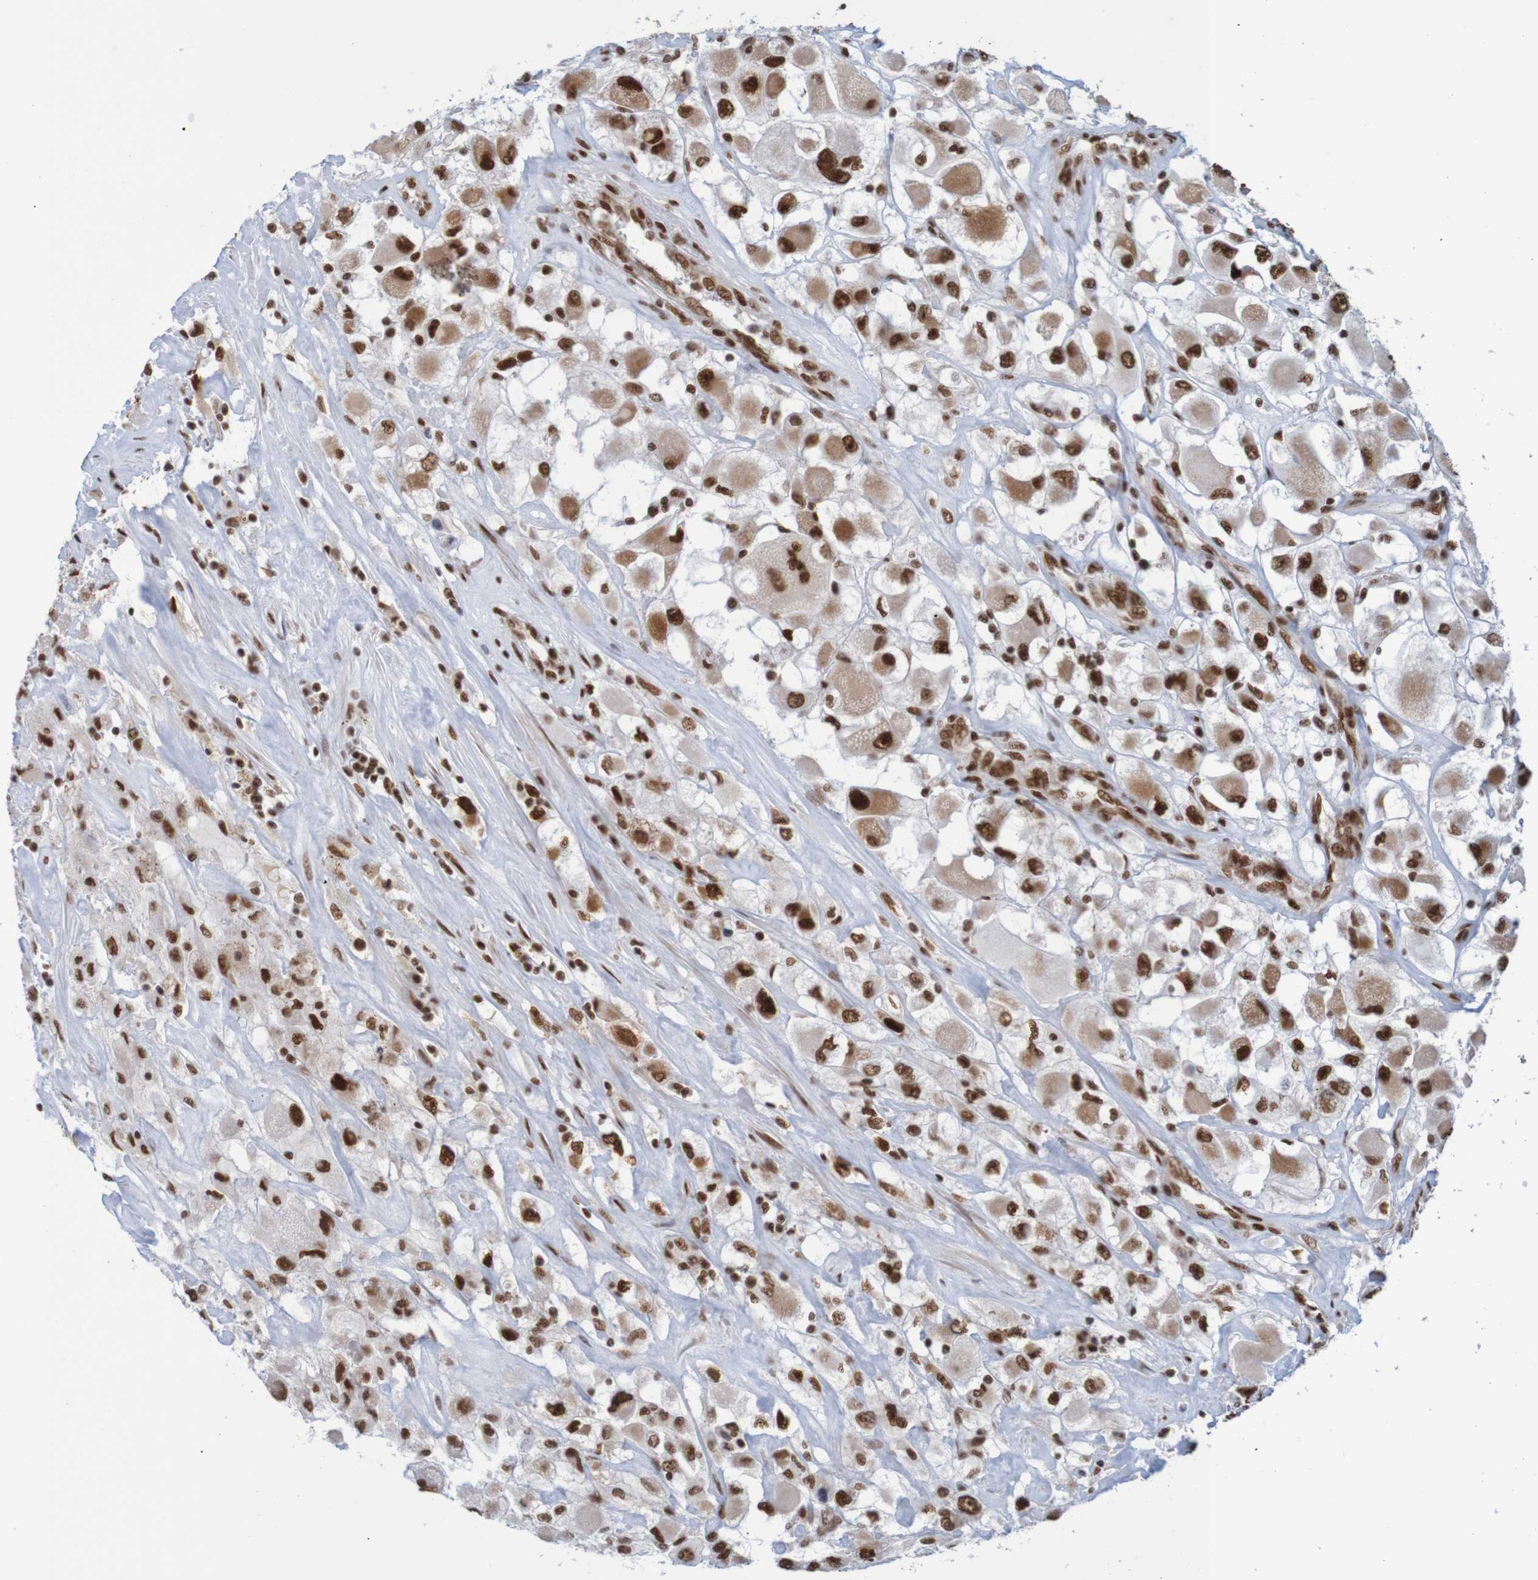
{"staining": {"intensity": "strong", "quantity": ">75%", "location": "nuclear"}, "tissue": "renal cancer", "cell_type": "Tumor cells", "image_type": "cancer", "snomed": [{"axis": "morphology", "description": "Adenocarcinoma, NOS"}, {"axis": "topography", "description": "Kidney"}], "caption": "The image reveals immunohistochemical staining of renal cancer. There is strong nuclear expression is present in about >75% of tumor cells.", "gene": "THRAP3", "patient": {"sex": "female", "age": 52}}